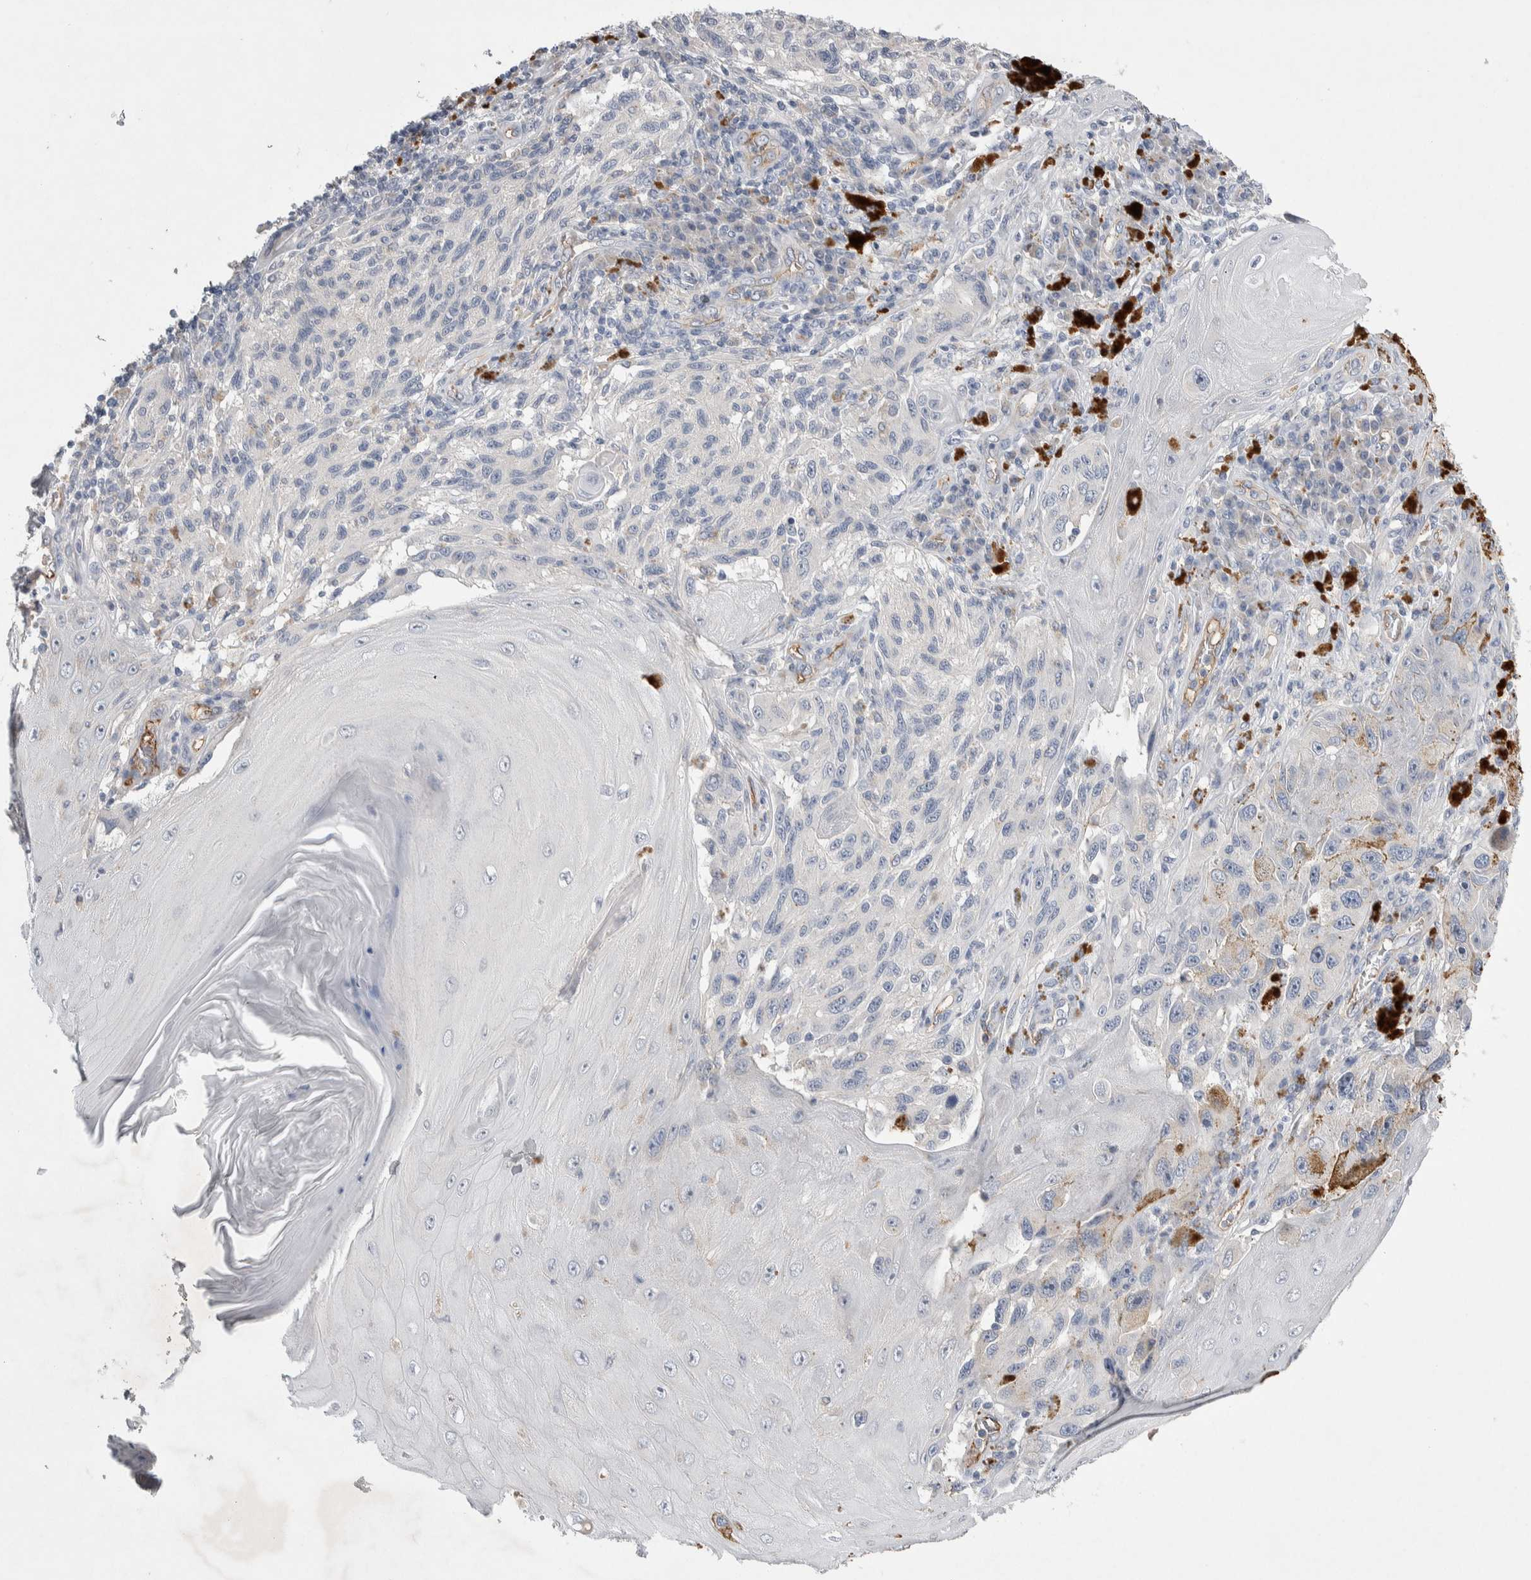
{"staining": {"intensity": "negative", "quantity": "none", "location": "none"}, "tissue": "melanoma", "cell_type": "Tumor cells", "image_type": "cancer", "snomed": [{"axis": "morphology", "description": "Malignant melanoma, NOS"}, {"axis": "topography", "description": "Skin"}], "caption": "Tumor cells are negative for brown protein staining in malignant melanoma.", "gene": "CEP131", "patient": {"sex": "female", "age": 73}}